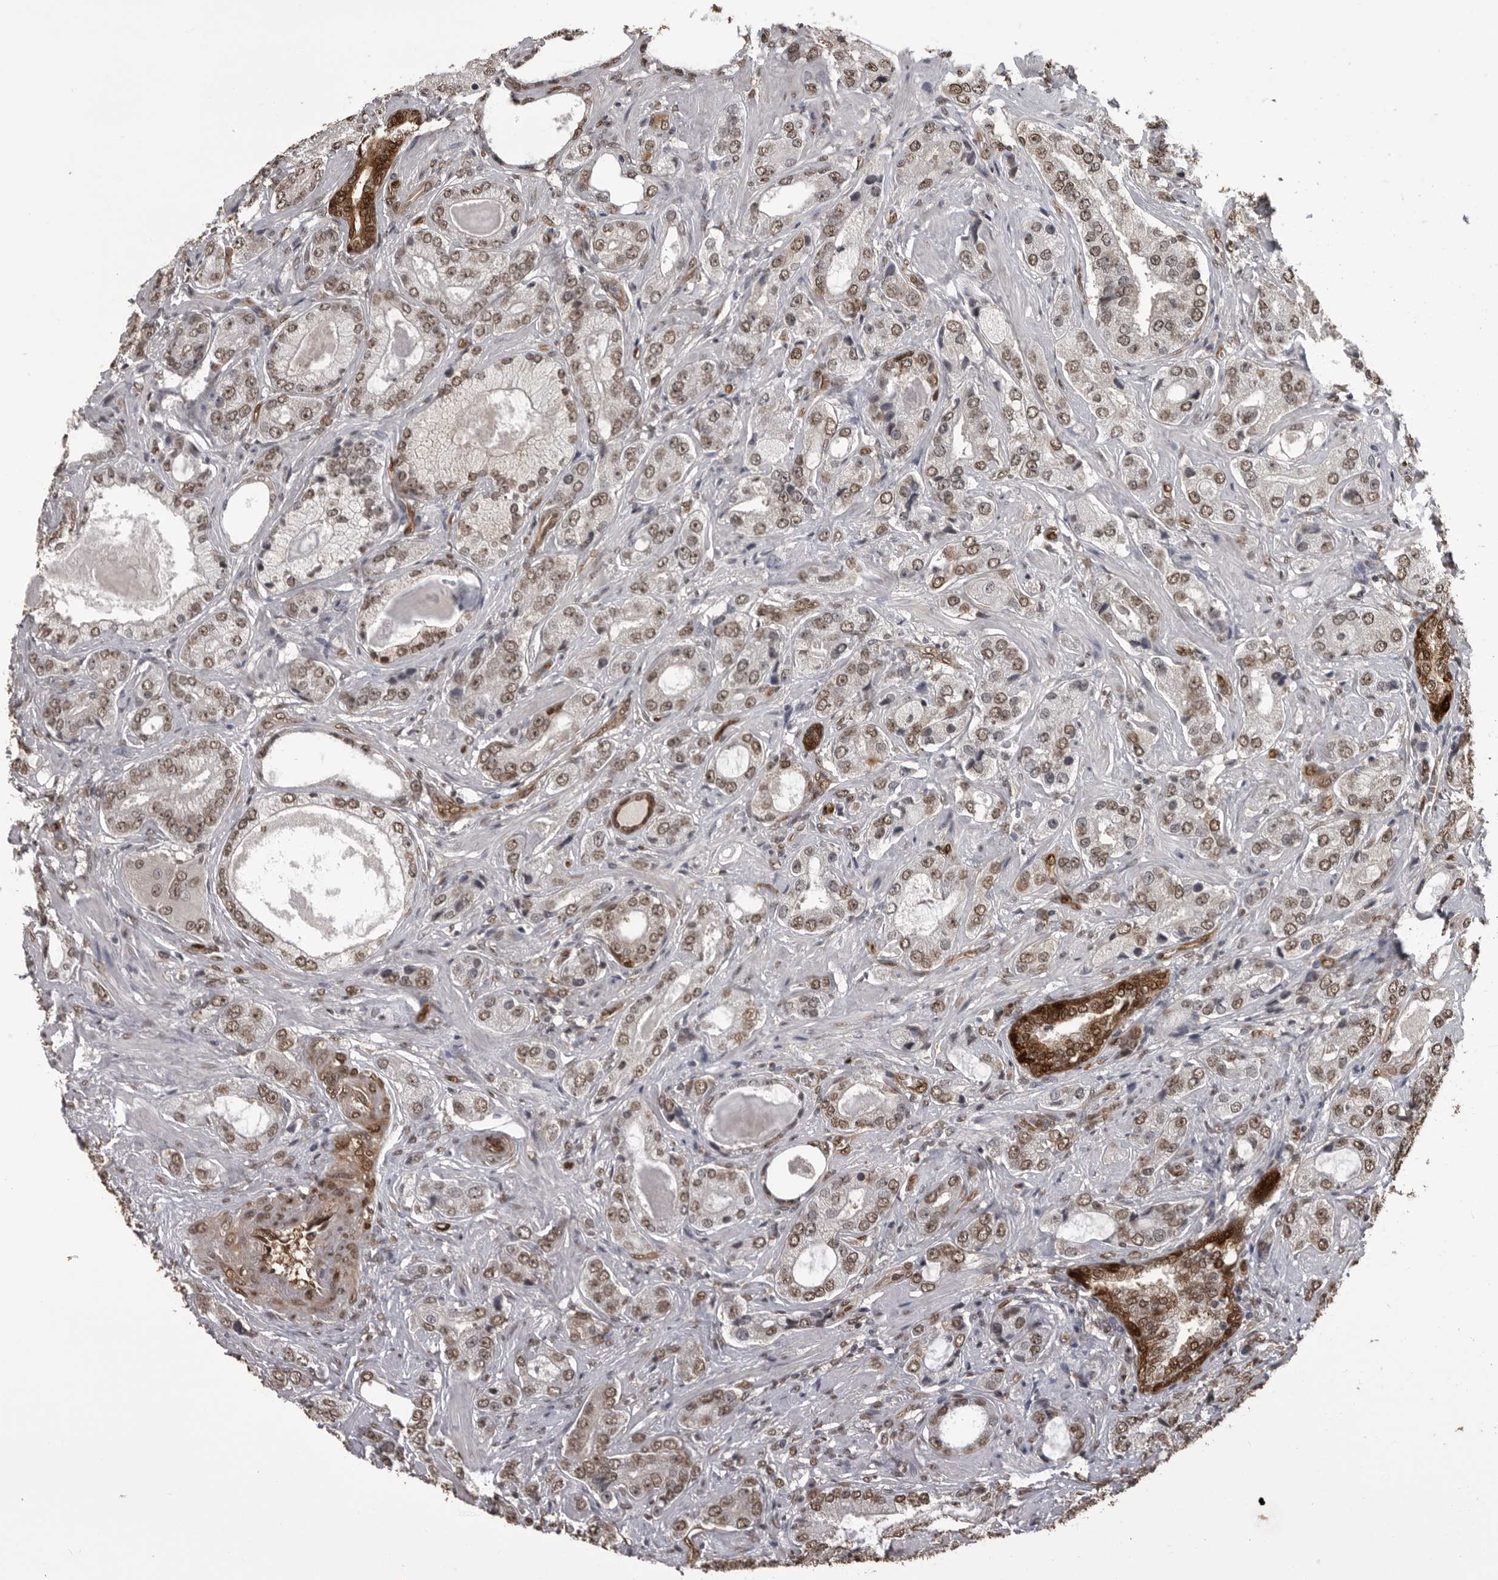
{"staining": {"intensity": "moderate", "quantity": ">75%", "location": "cytoplasmic/membranous,nuclear"}, "tissue": "prostate cancer", "cell_type": "Tumor cells", "image_type": "cancer", "snomed": [{"axis": "morphology", "description": "Normal tissue, NOS"}, {"axis": "morphology", "description": "Adenocarcinoma, High grade"}, {"axis": "topography", "description": "Prostate"}, {"axis": "topography", "description": "Peripheral nerve tissue"}], "caption": "Immunohistochemistry micrograph of human prostate high-grade adenocarcinoma stained for a protein (brown), which displays medium levels of moderate cytoplasmic/membranous and nuclear positivity in approximately >75% of tumor cells.", "gene": "SMAD2", "patient": {"sex": "male", "age": 59}}